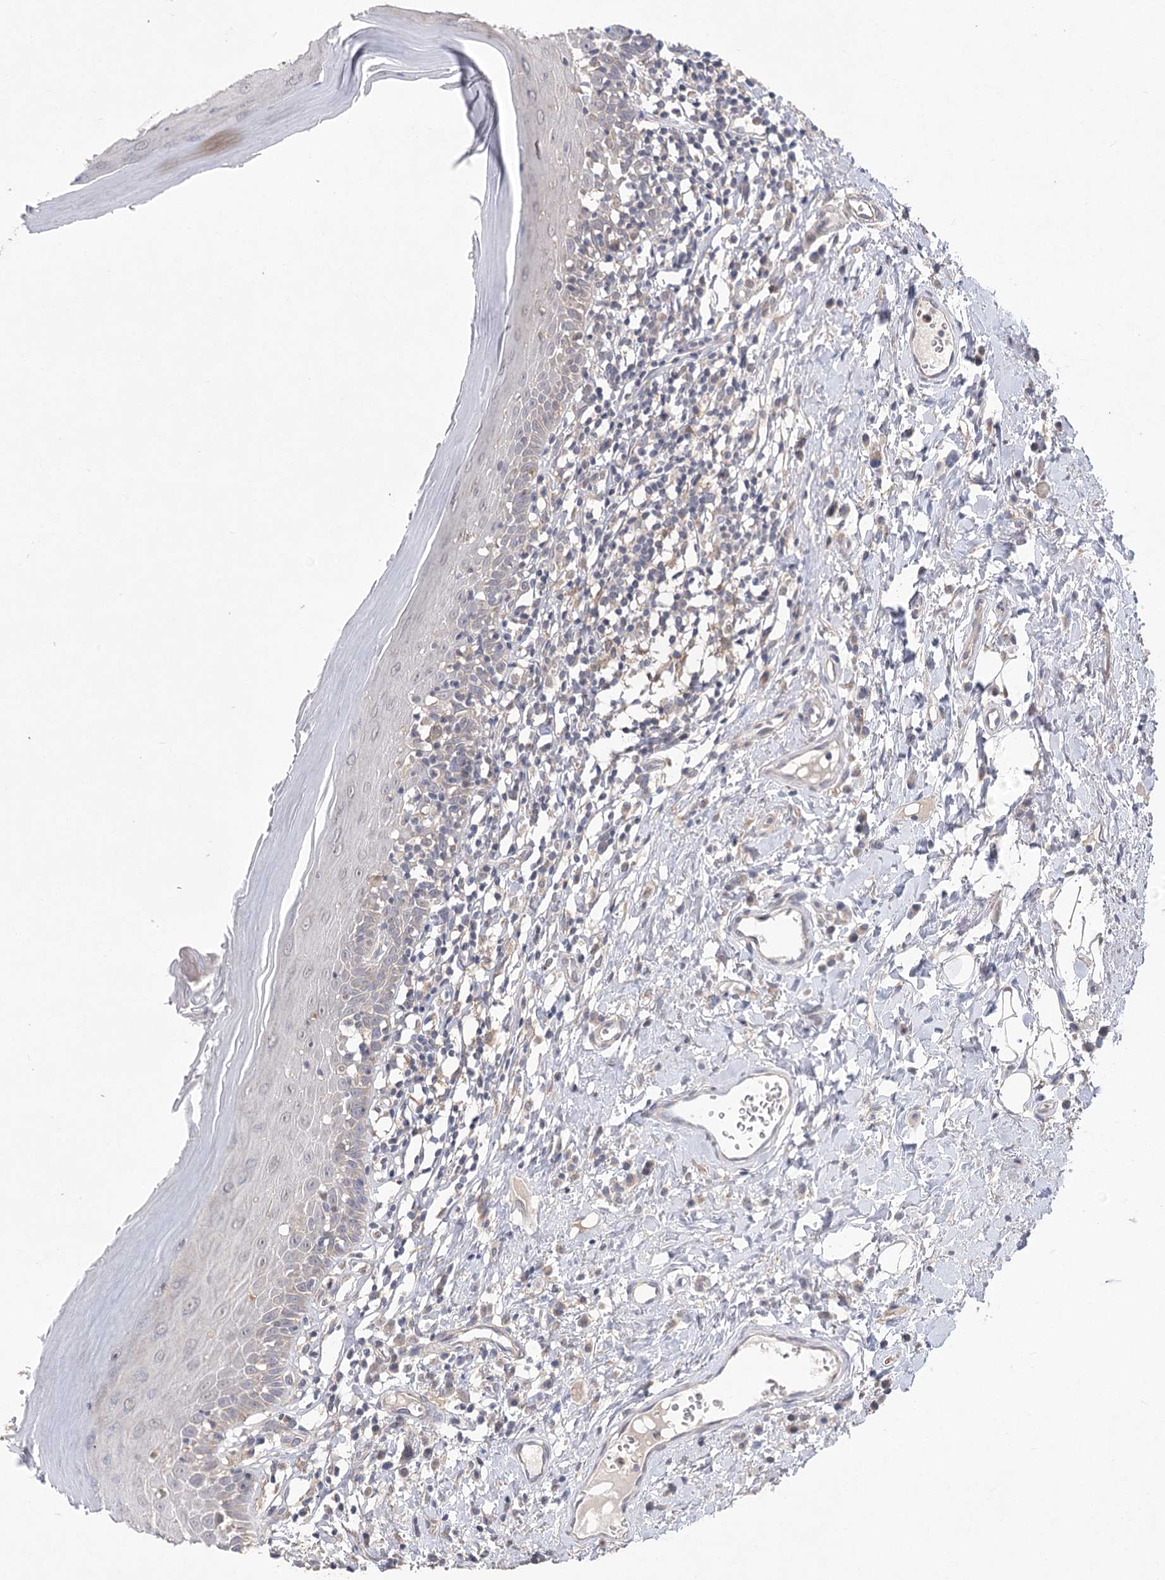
{"staining": {"intensity": "weak", "quantity": "<25%", "location": "cytoplasmic/membranous"}, "tissue": "oral mucosa", "cell_type": "Squamous epithelial cells", "image_type": "normal", "snomed": [{"axis": "morphology", "description": "Normal tissue, NOS"}, {"axis": "topography", "description": "Oral tissue"}], "caption": "High magnification brightfield microscopy of normal oral mucosa stained with DAB (3,3'-diaminobenzidine) (brown) and counterstained with hematoxylin (blue): squamous epithelial cells show no significant expression. Nuclei are stained in blue.", "gene": "AURKC", "patient": {"sex": "male", "age": 82}}